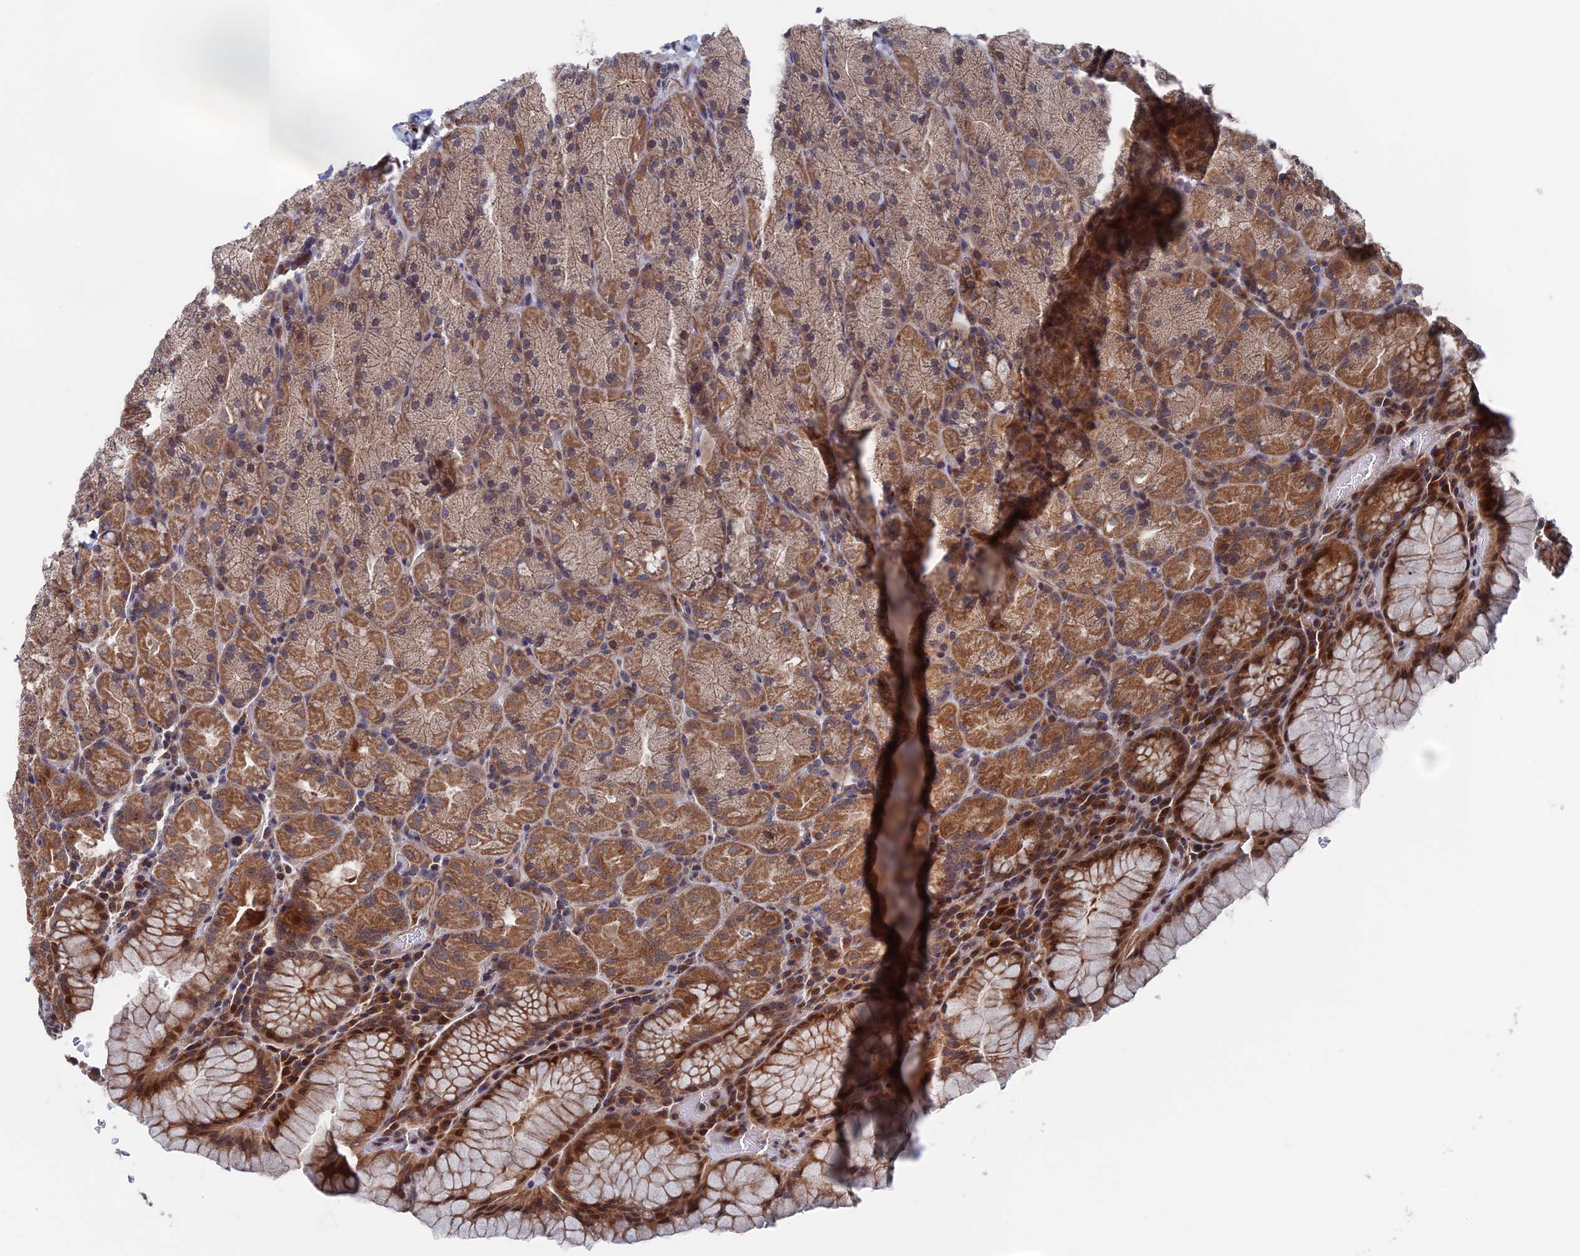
{"staining": {"intensity": "moderate", "quantity": ">75%", "location": "cytoplasmic/membranous"}, "tissue": "stomach", "cell_type": "Glandular cells", "image_type": "normal", "snomed": [{"axis": "morphology", "description": "Normal tissue, NOS"}, {"axis": "topography", "description": "Stomach, upper"}, {"axis": "topography", "description": "Stomach, lower"}], "caption": "Immunohistochemistry (IHC) histopathology image of benign stomach stained for a protein (brown), which demonstrates medium levels of moderate cytoplasmic/membranous positivity in approximately >75% of glandular cells.", "gene": "PLA2G15", "patient": {"sex": "male", "age": 80}}